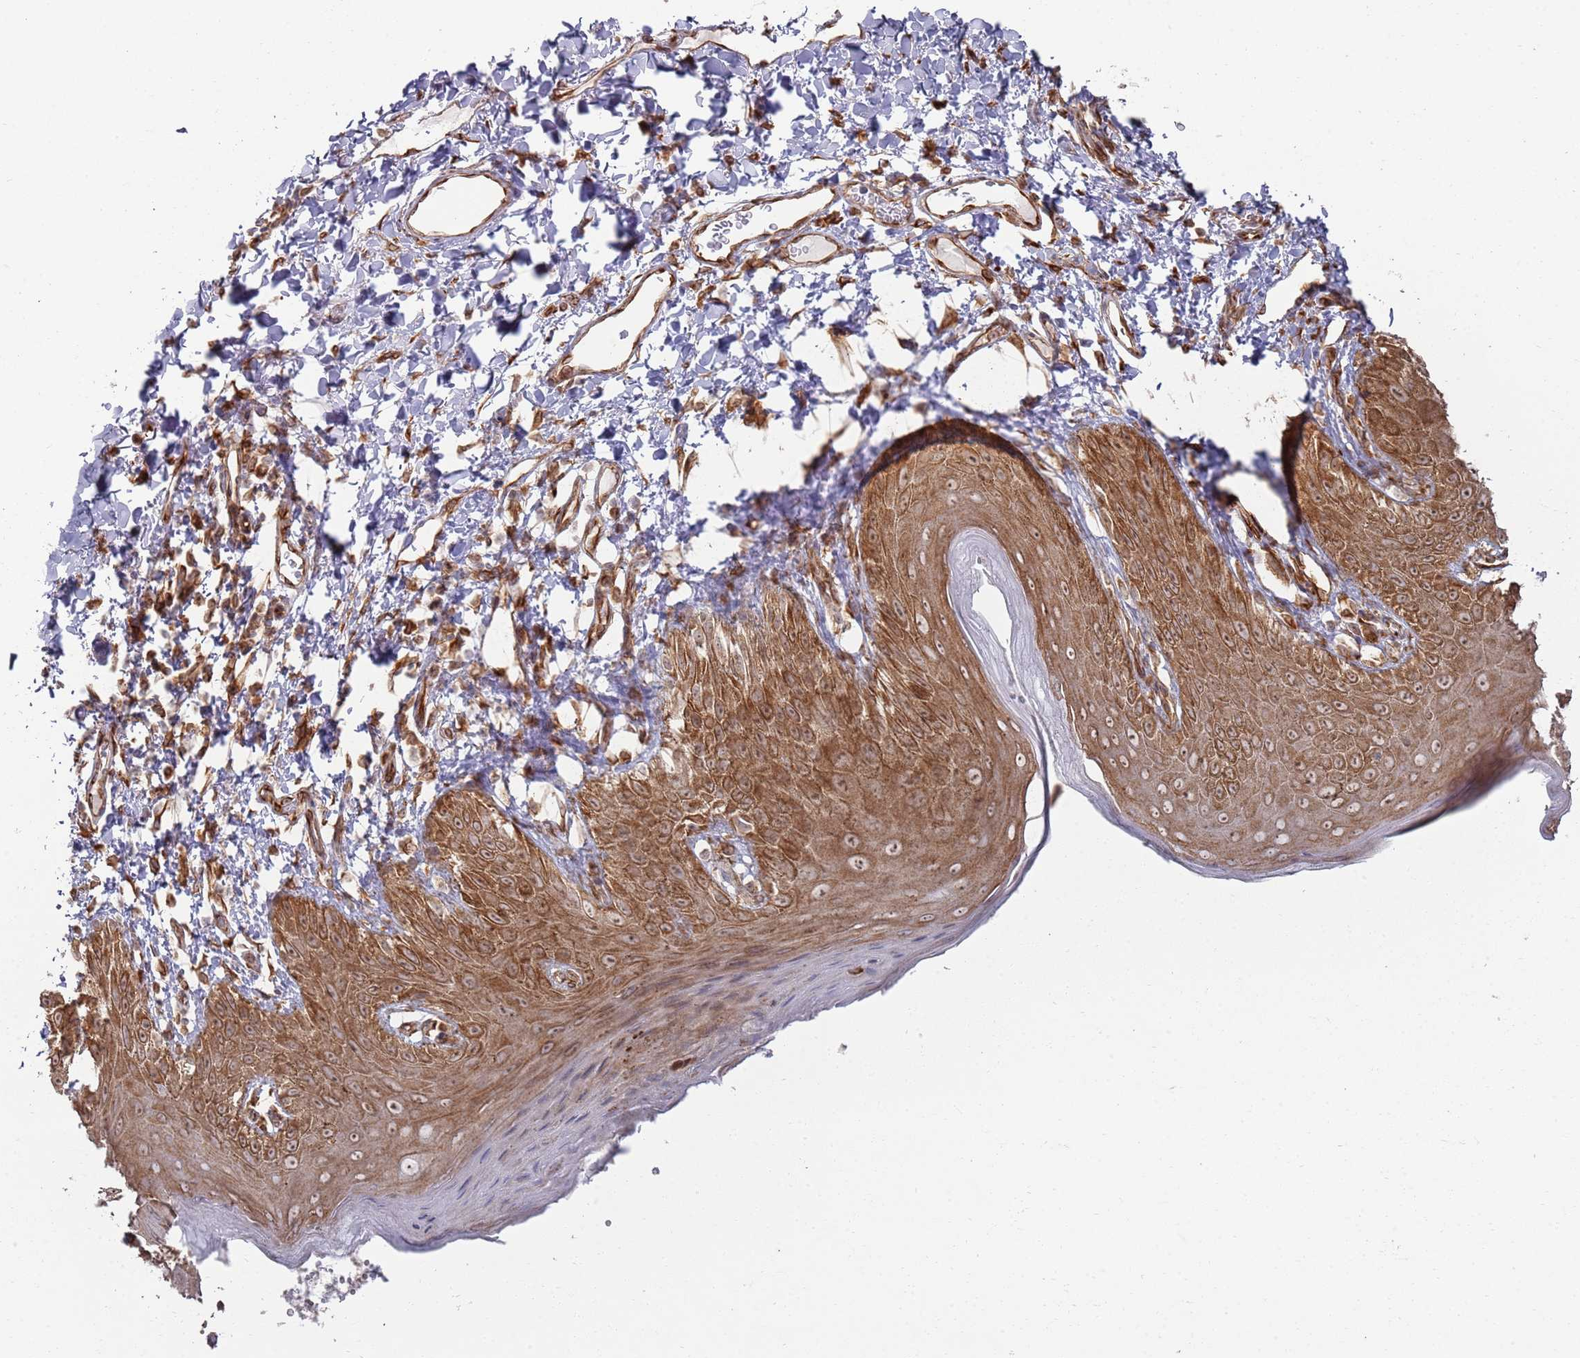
{"staining": {"intensity": "moderate", "quantity": ">75%", "location": "cytoplasmic/membranous,nuclear"}, "tissue": "skin", "cell_type": "Epidermal cells", "image_type": "normal", "snomed": [{"axis": "morphology", "description": "Normal tissue, NOS"}, {"axis": "topography", "description": "Anal"}], "caption": "High-power microscopy captured an immunohistochemistry (IHC) histopathology image of normal skin, revealing moderate cytoplasmic/membranous,nuclear positivity in approximately >75% of epidermal cells. (Stains: DAB (3,3'-diaminobenzidine) in brown, nuclei in blue, Microscopy: brightfield microscopy at high magnification).", "gene": "PHF21A", "patient": {"sex": "male", "age": 44}}